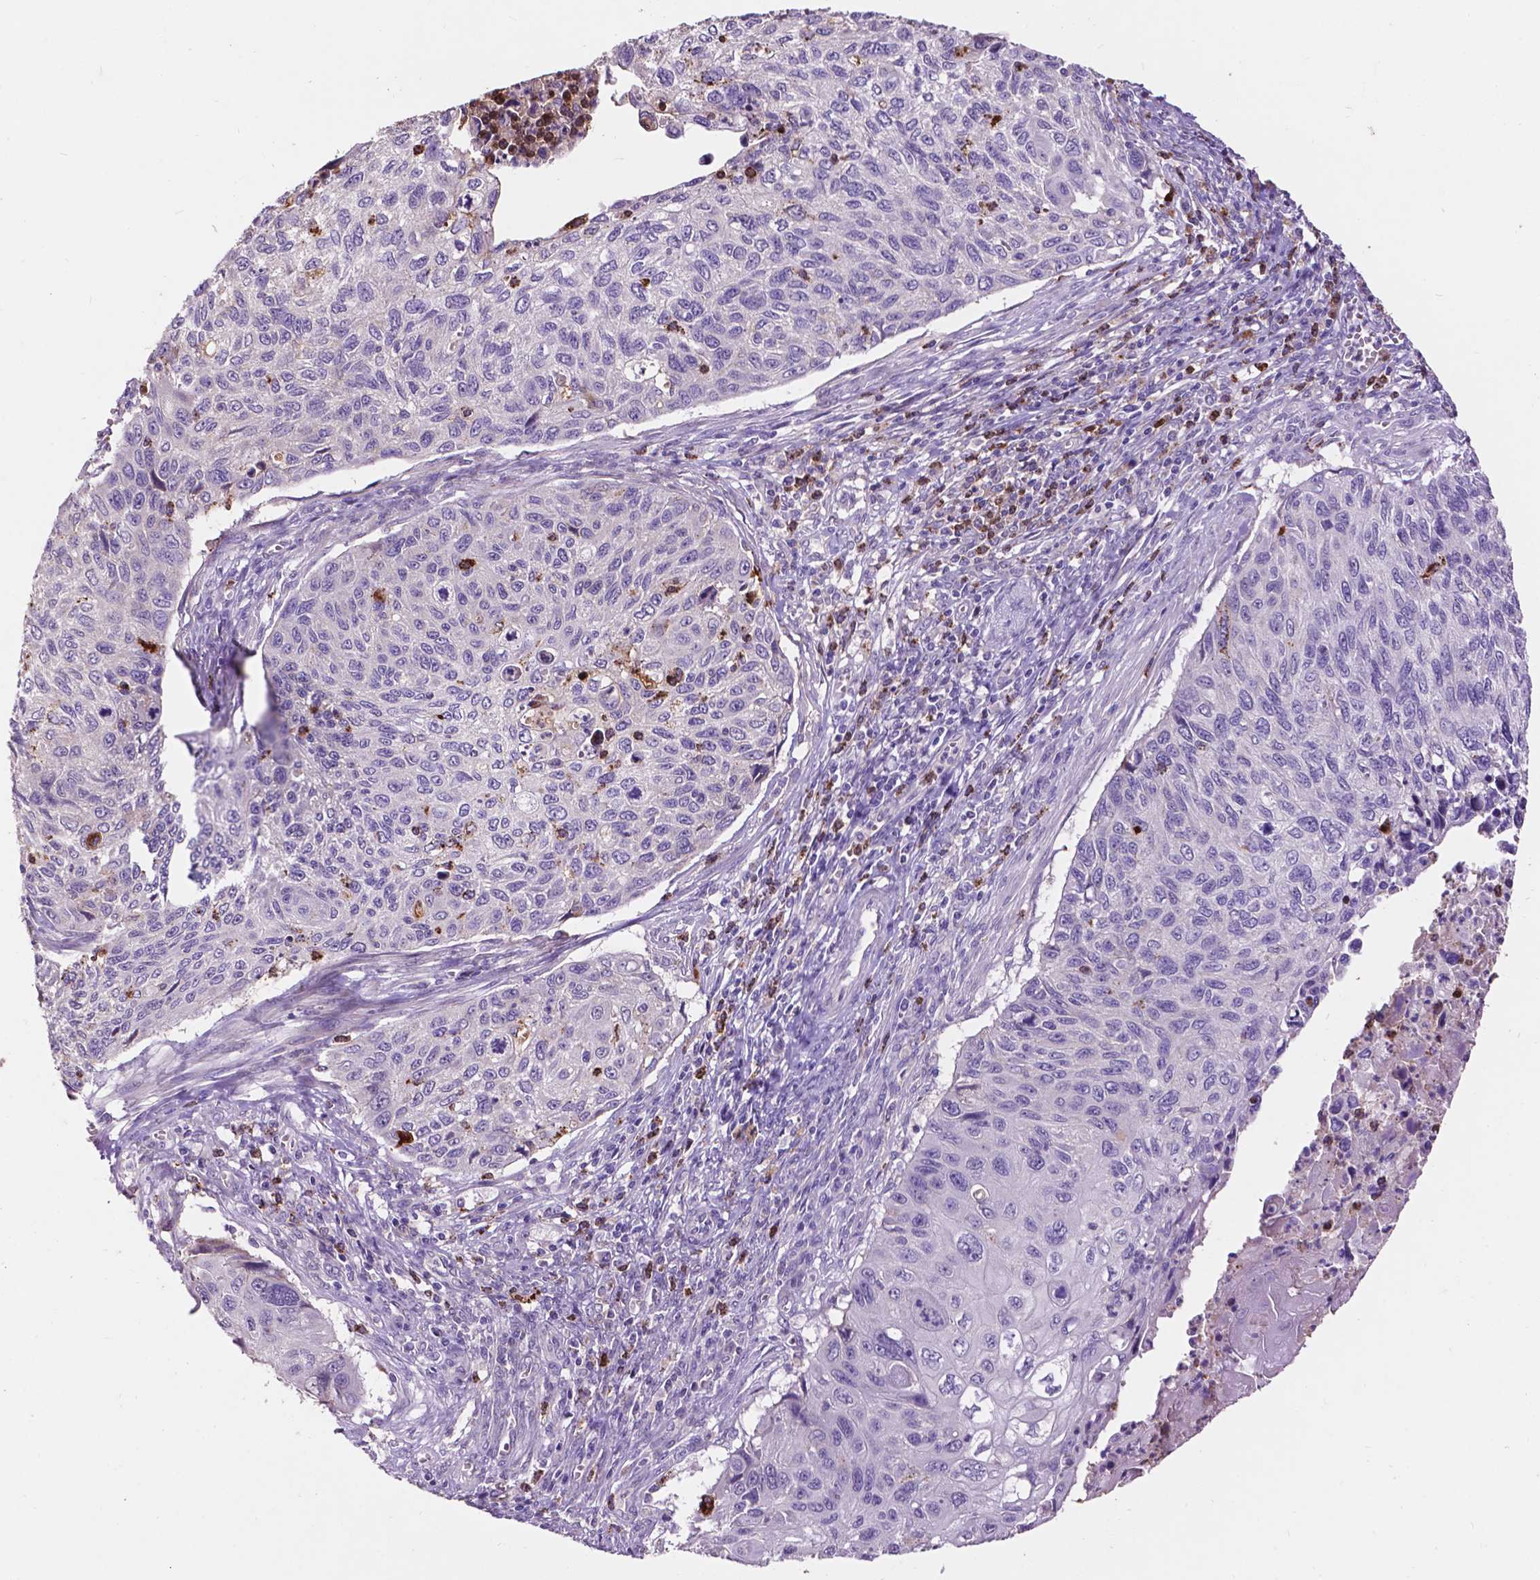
{"staining": {"intensity": "negative", "quantity": "none", "location": "none"}, "tissue": "cervical cancer", "cell_type": "Tumor cells", "image_type": "cancer", "snomed": [{"axis": "morphology", "description": "Squamous cell carcinoma, NOS"}, {"axis": "topography", "description": "Cervix"}], "caption": "Tumor cells show no significant protein expression in squamous cell carcinoma (cervical). (DAB immunohistochemistry (IHC) visualized using brightfield microscopy, high magnification).", "gene": "PLSCR1", "patient": {"sex": "female", "age": 70}}